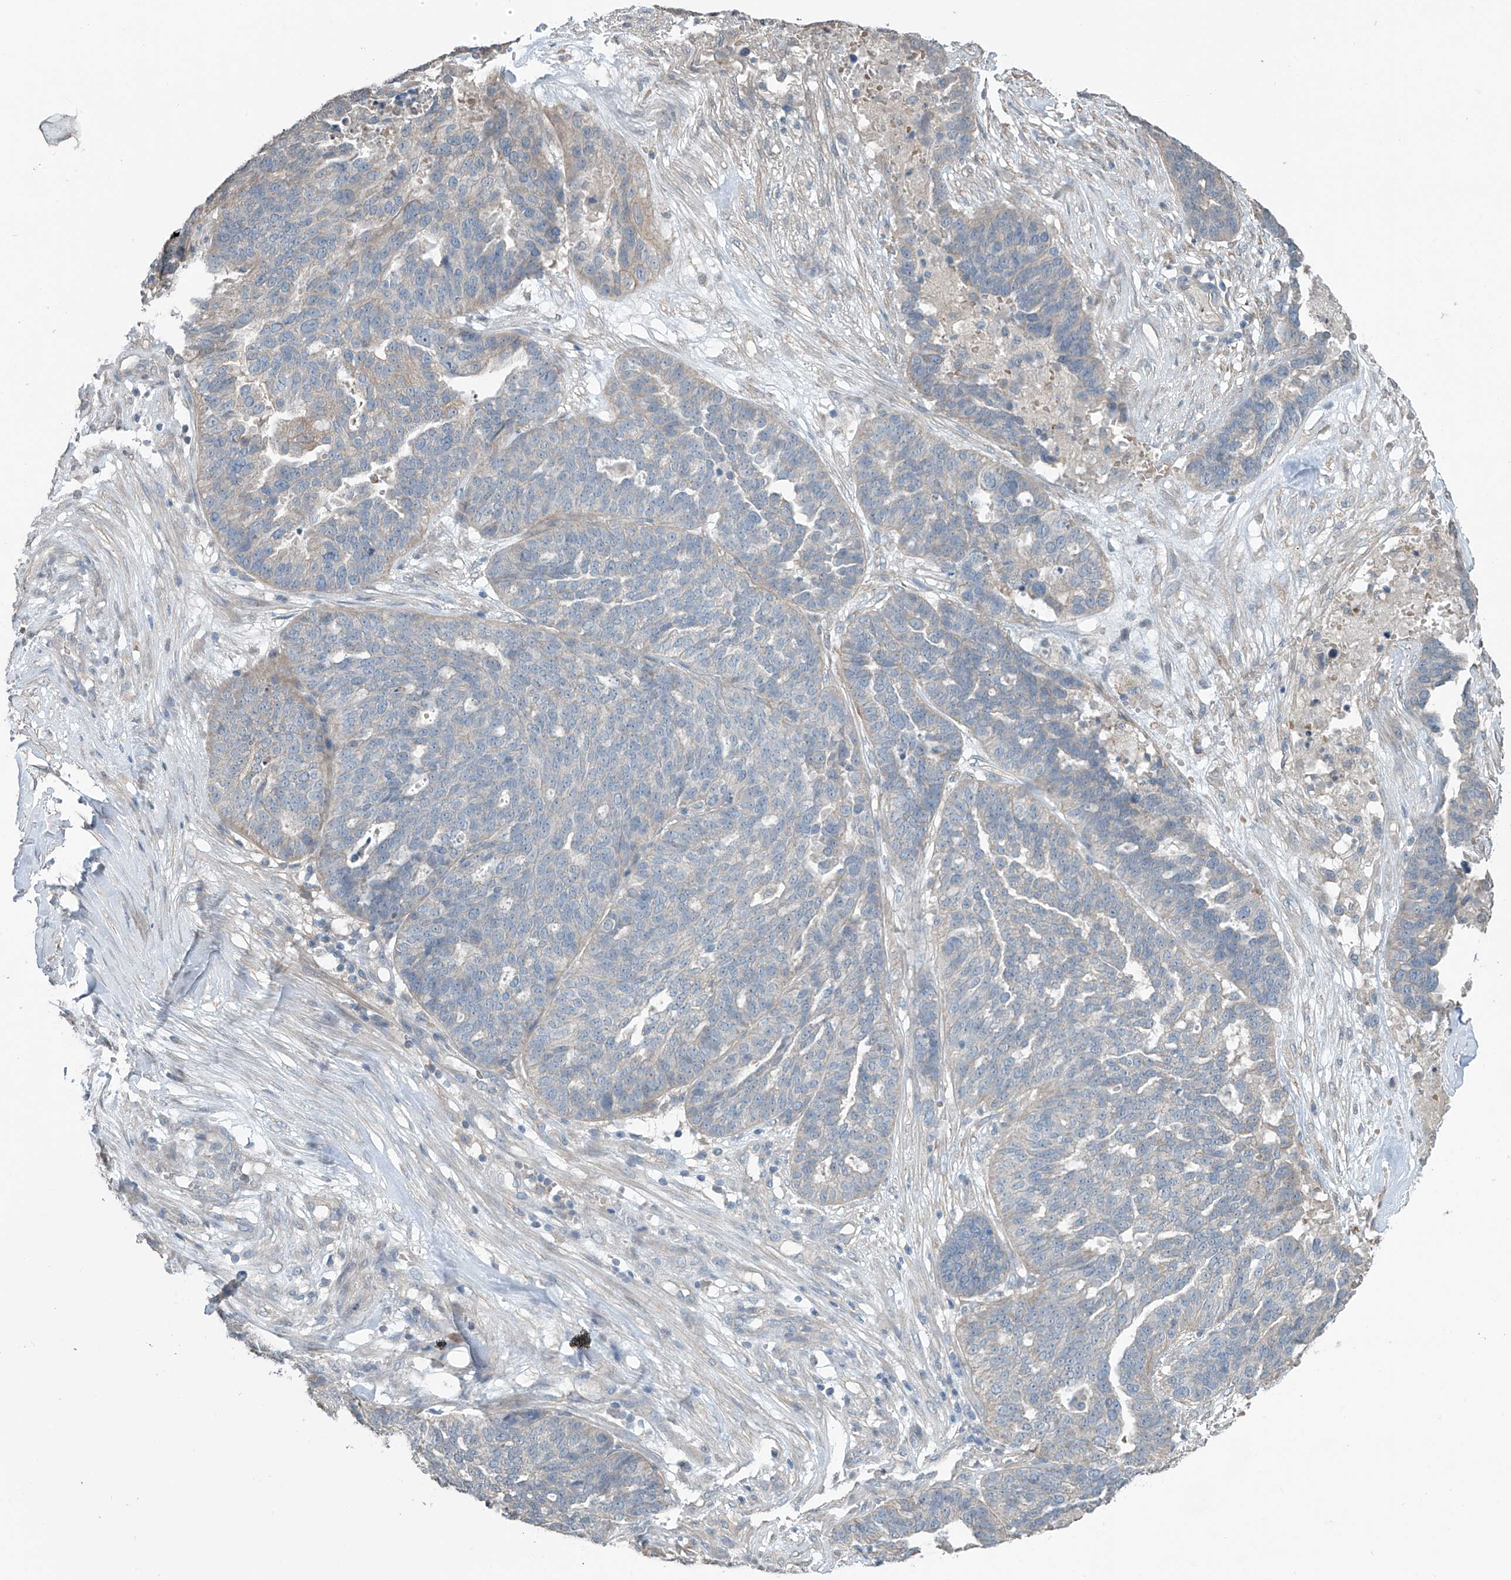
{"staining": {"intensity": "negative", "quantity": "none", "location": "none"}, "tissue": "ovarian cancer", "cell_type": "Tumor cells", "image_type": "cancer", "snomed": [{"axis": "morphology", "description": "Cystadenocarcinoma, serous, NOS"}, {"axis": "topography", "description": "Ovary"}], "caption": "Tumor cells are negative for brown protein staining in ovarian cancer (serous cystadenocarcinoma).", "gene": "HOXA11", "patient": {"sex": "female", "age": 59}}